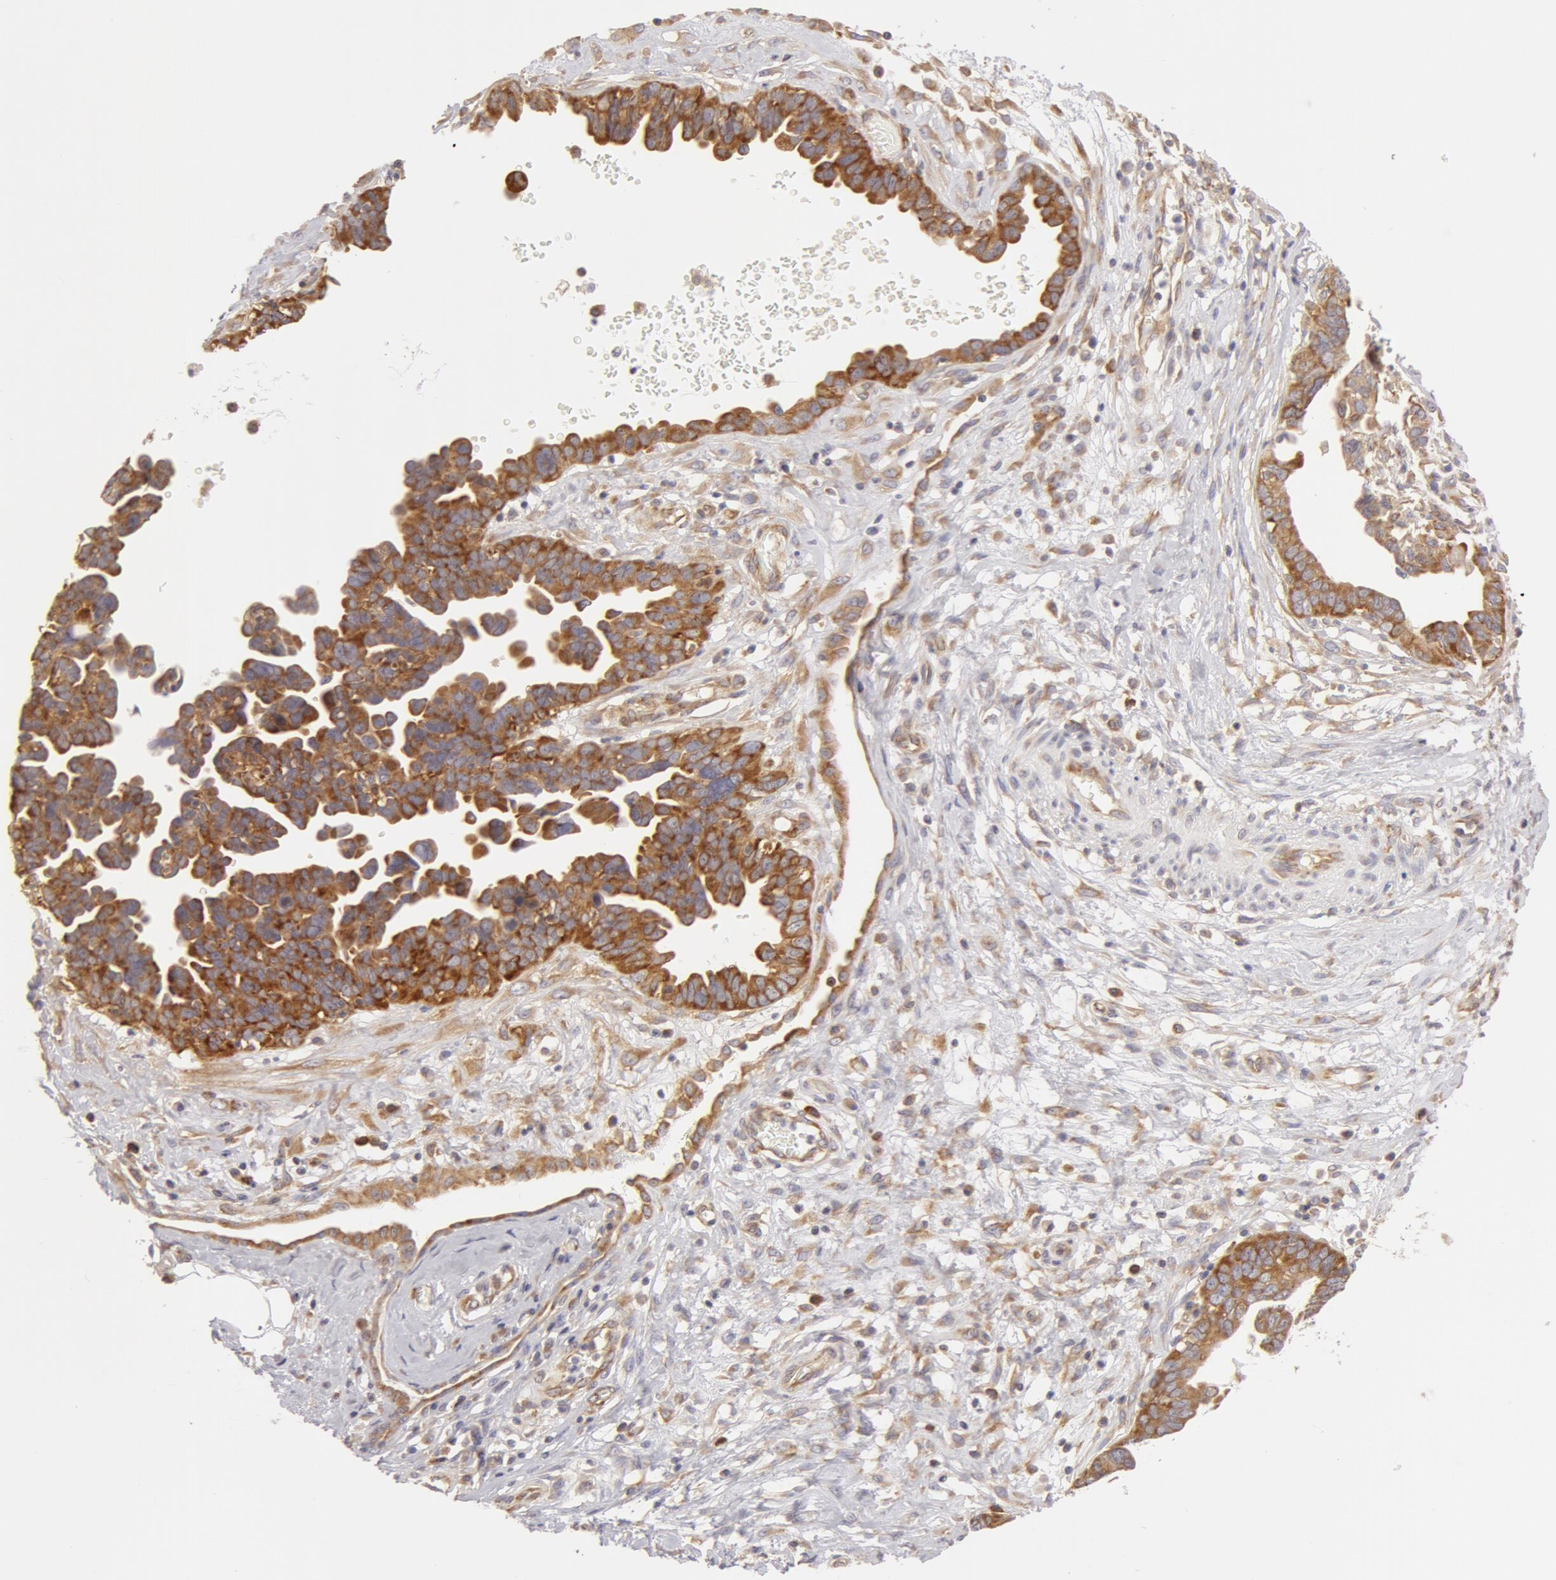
{"staining": {"intensity": "moderate", "quantity": ">75%", "location": "cytoplasmic/membranous"}, "tissue": "ovarian cancer", "cell_type": "Tumor cells", "image_type": "cancer", "snomed": [{"axis": "morphology", "description": "Cystadenocarcinoma, serous, NOS"}, {"axis": "topography", "description": "Ovary"}], "caption": "A medium amount of moderate cytoplasmic/membranous staining is seen in about >75% of tumor cells in ovarian cancer tissue.", "gene": "DDX3Y", "patient": {"sex": "female", "age": 64}}